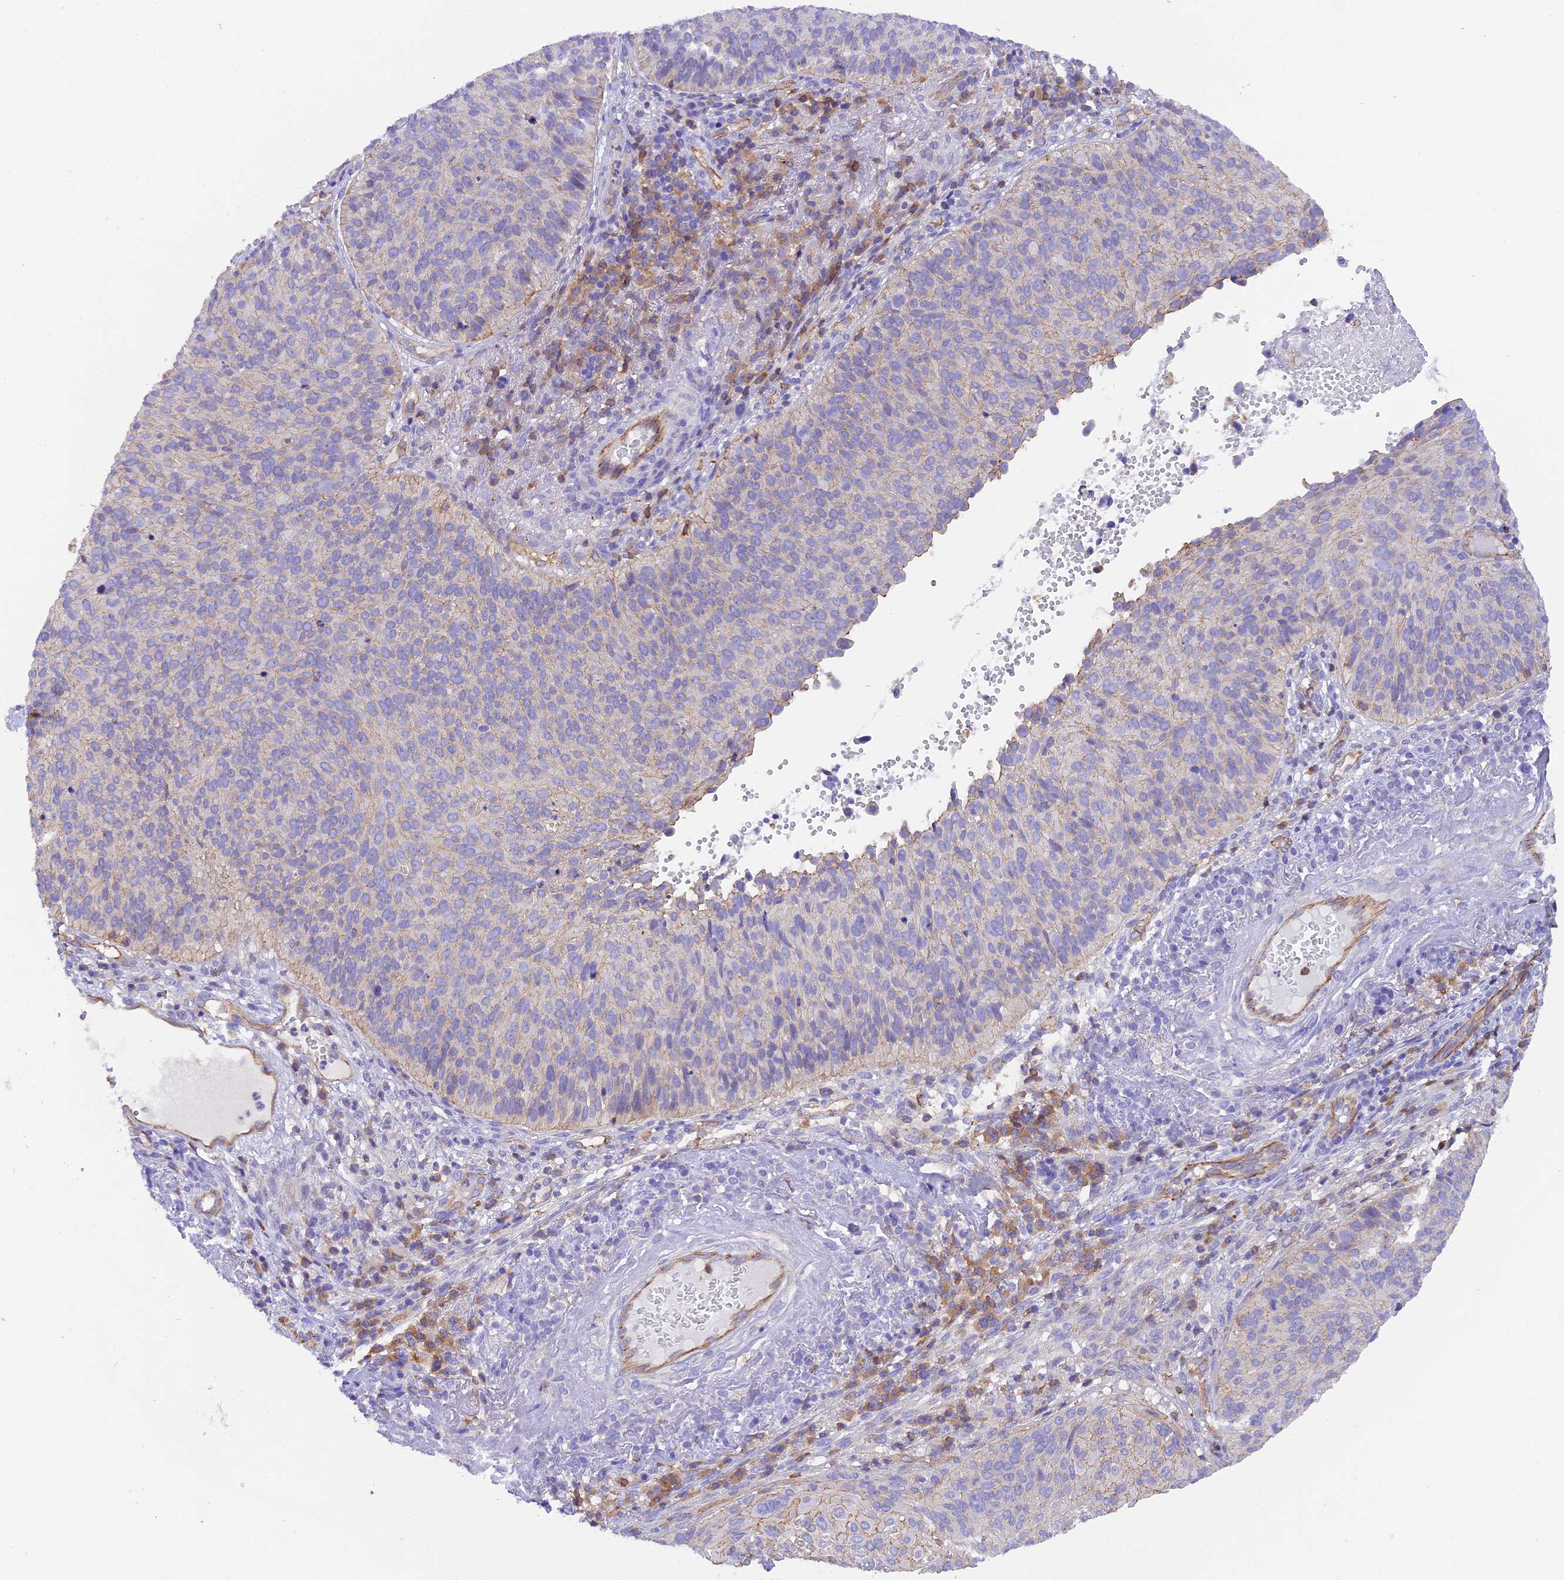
{"staining": {"intensity": "weak", "quantity": "<25%", "location": "cytoplasmic/membranous"}, "tissue": "cervical cancer", "cell_type": "Tumor cells", "image_type": "cancer", "snomed": [{"axis": "morphology", "description": "Squamous cell carcinoma, NOS"}, {"axis": "topography", "description": "Cervix"}], "caption": "This histopathology image is of cervical squamous cell carcinoma stained with IHC to label a protein in brown with the nuclei are counter-stained blue. There is no positivity in tumor cells. The staining is performed using DAB (3,3'-diaminobenzidine) brown chromogen with nuclei counter-stained in using hematoxylin.", "gene": "FAM193A", "patient": {"sex": "female", "age": 74}}